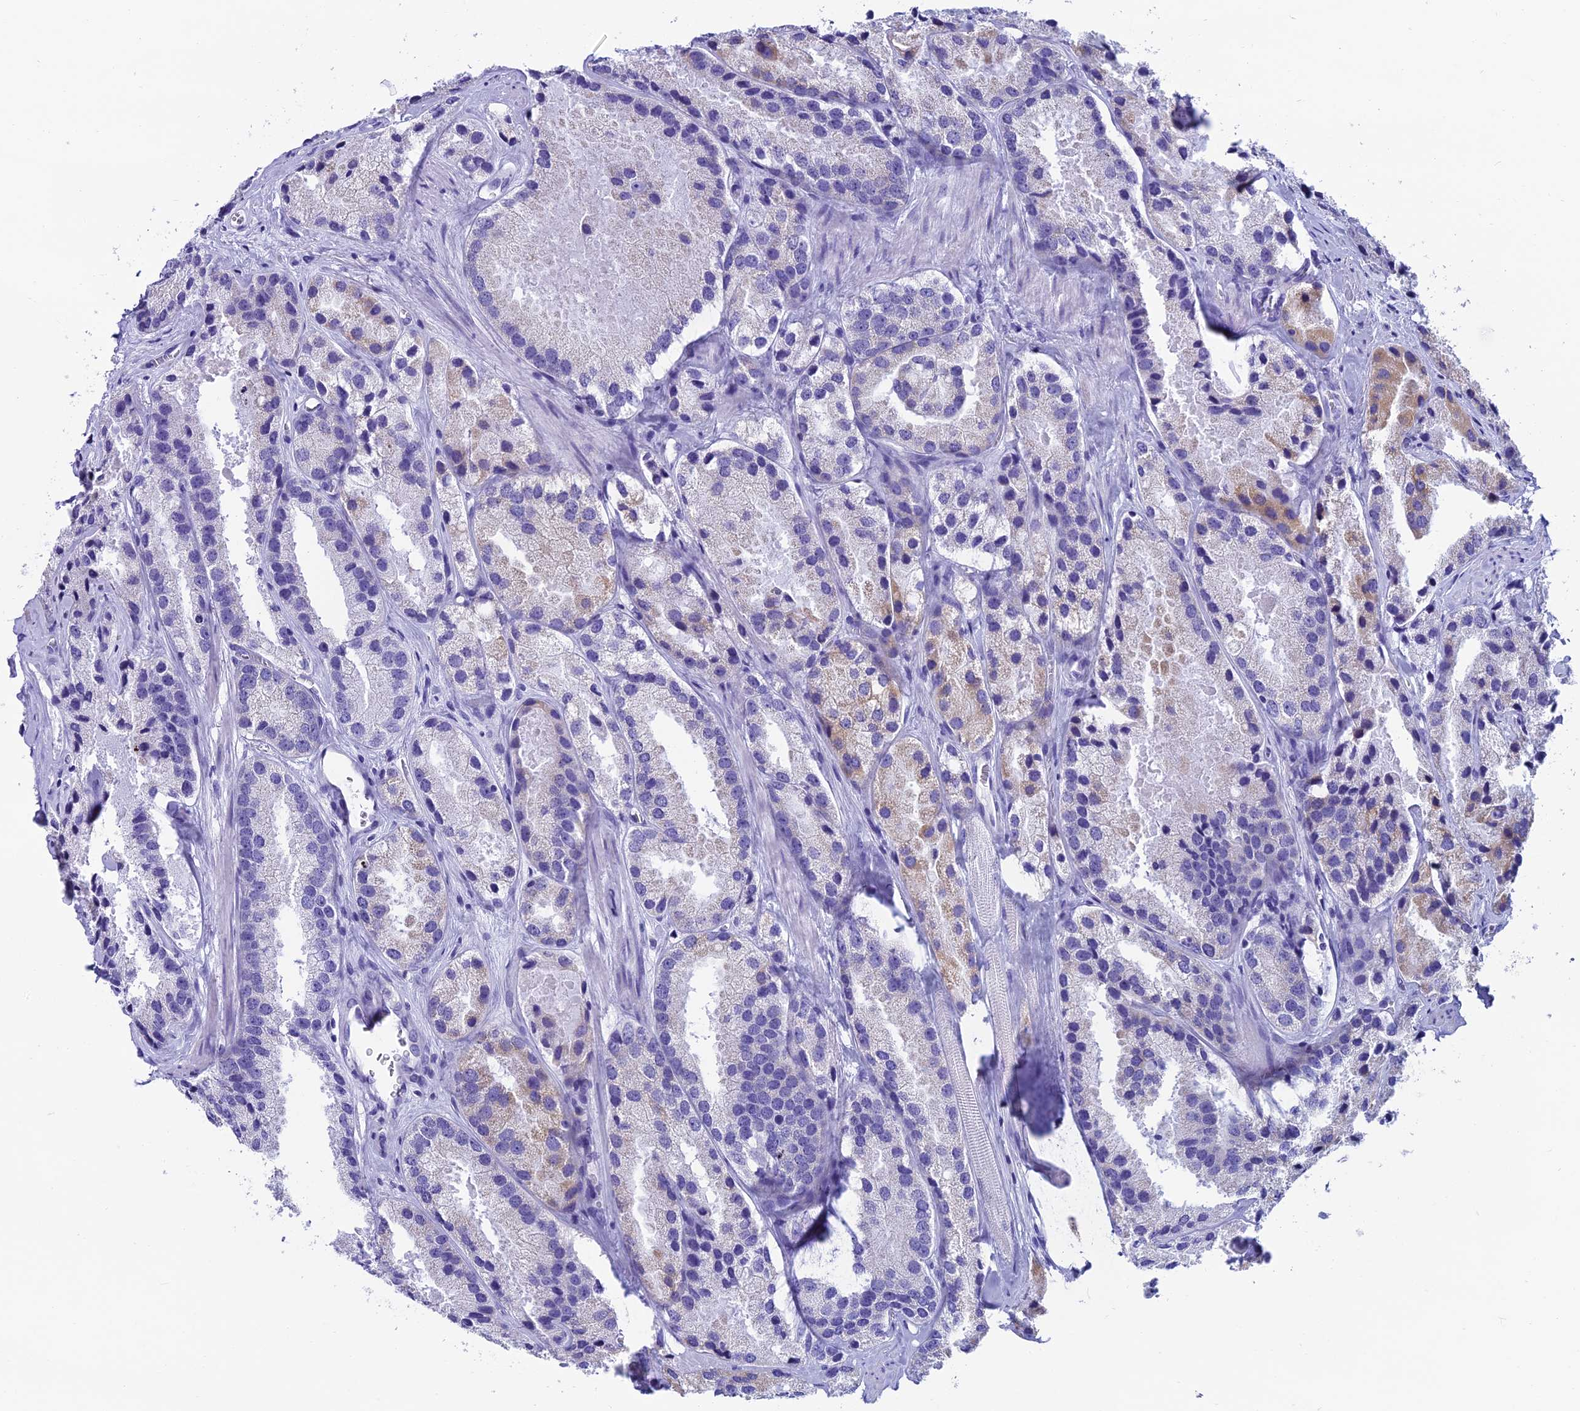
{"staining": {"intensity": "weak", "quantity": "<25%", "location": "cytoplasmic/membranous"}, "tissue": "prostate cancer", "cell_type": "Tumor cells", "image_type": "cancer", "snomed": [{"axis": "morphology", "description": "Adenocarcinoma, High grade"}, {"axis": "topography", "description": "Prostate"}], "caption": "Tumor cells show no significant positivity in prostate adenocarcinoma (high-grade).", "gene": "REEP4", "patient": {"sex": "male", "age": 66}}